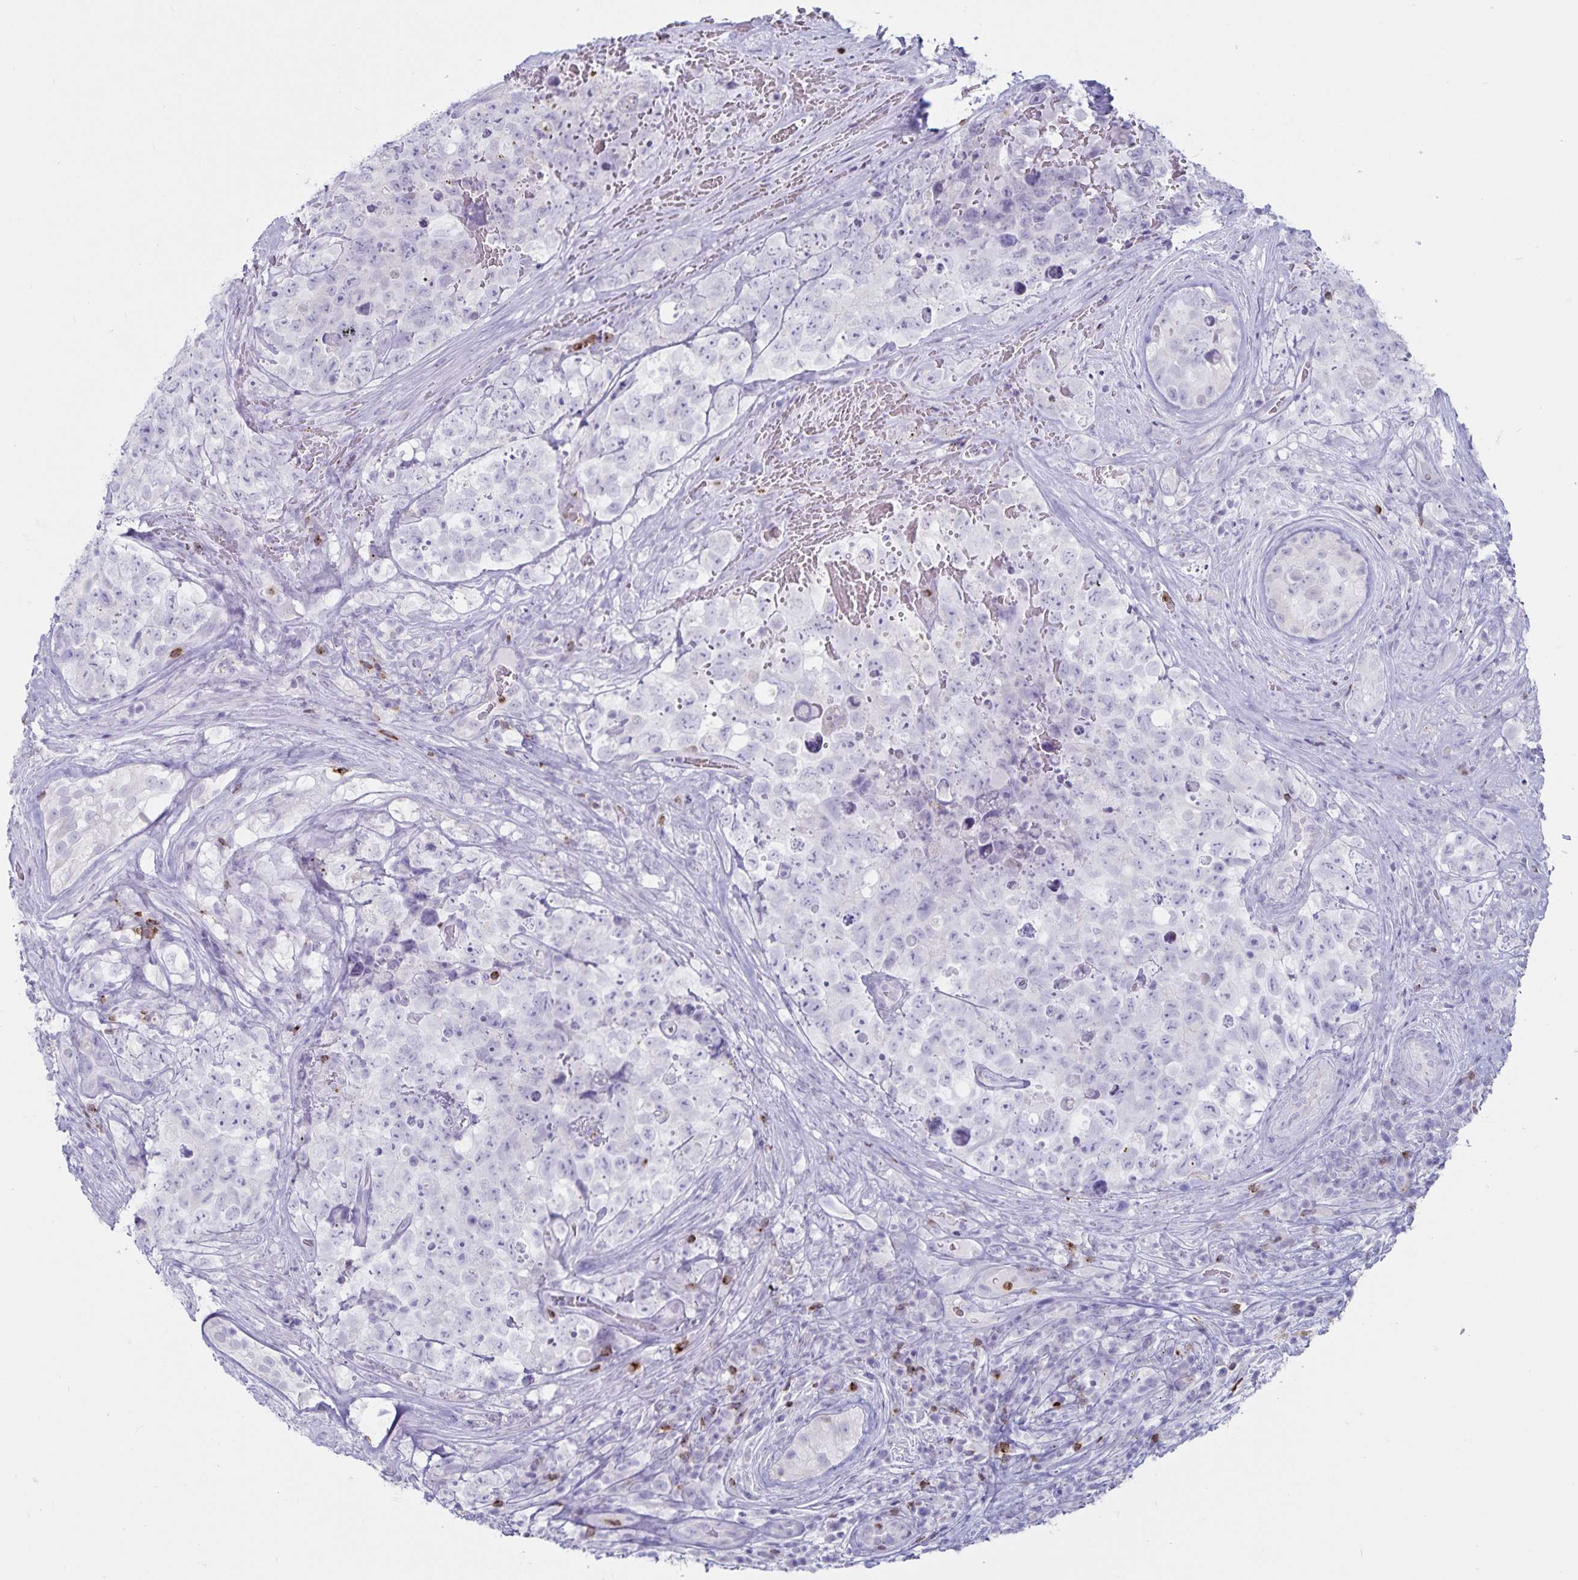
{"staining": {"intensity": "negative", "quantity": "none", "location": "none"}, "tissue": "testis cancer", "cell_type": "Tumor cells", "image_type": "cancer", "snomed": [{"axis": "morphology", "description": "Carcinoma, Embryonal, NOS"}, {"axis": "topography", "description": "Testis"}], "caption": "High power microscopy micrograph of an immunohistochemistry (IHC) micrograph of embryonal carcinoma (testis), revealing no significant staining in tumor cells. (DAB (3,3'-diaminobenzidine) IHC with hematoxylin counter stain).", "gene": "GNLY", "patient": {"sex": "male", "age": 18}}